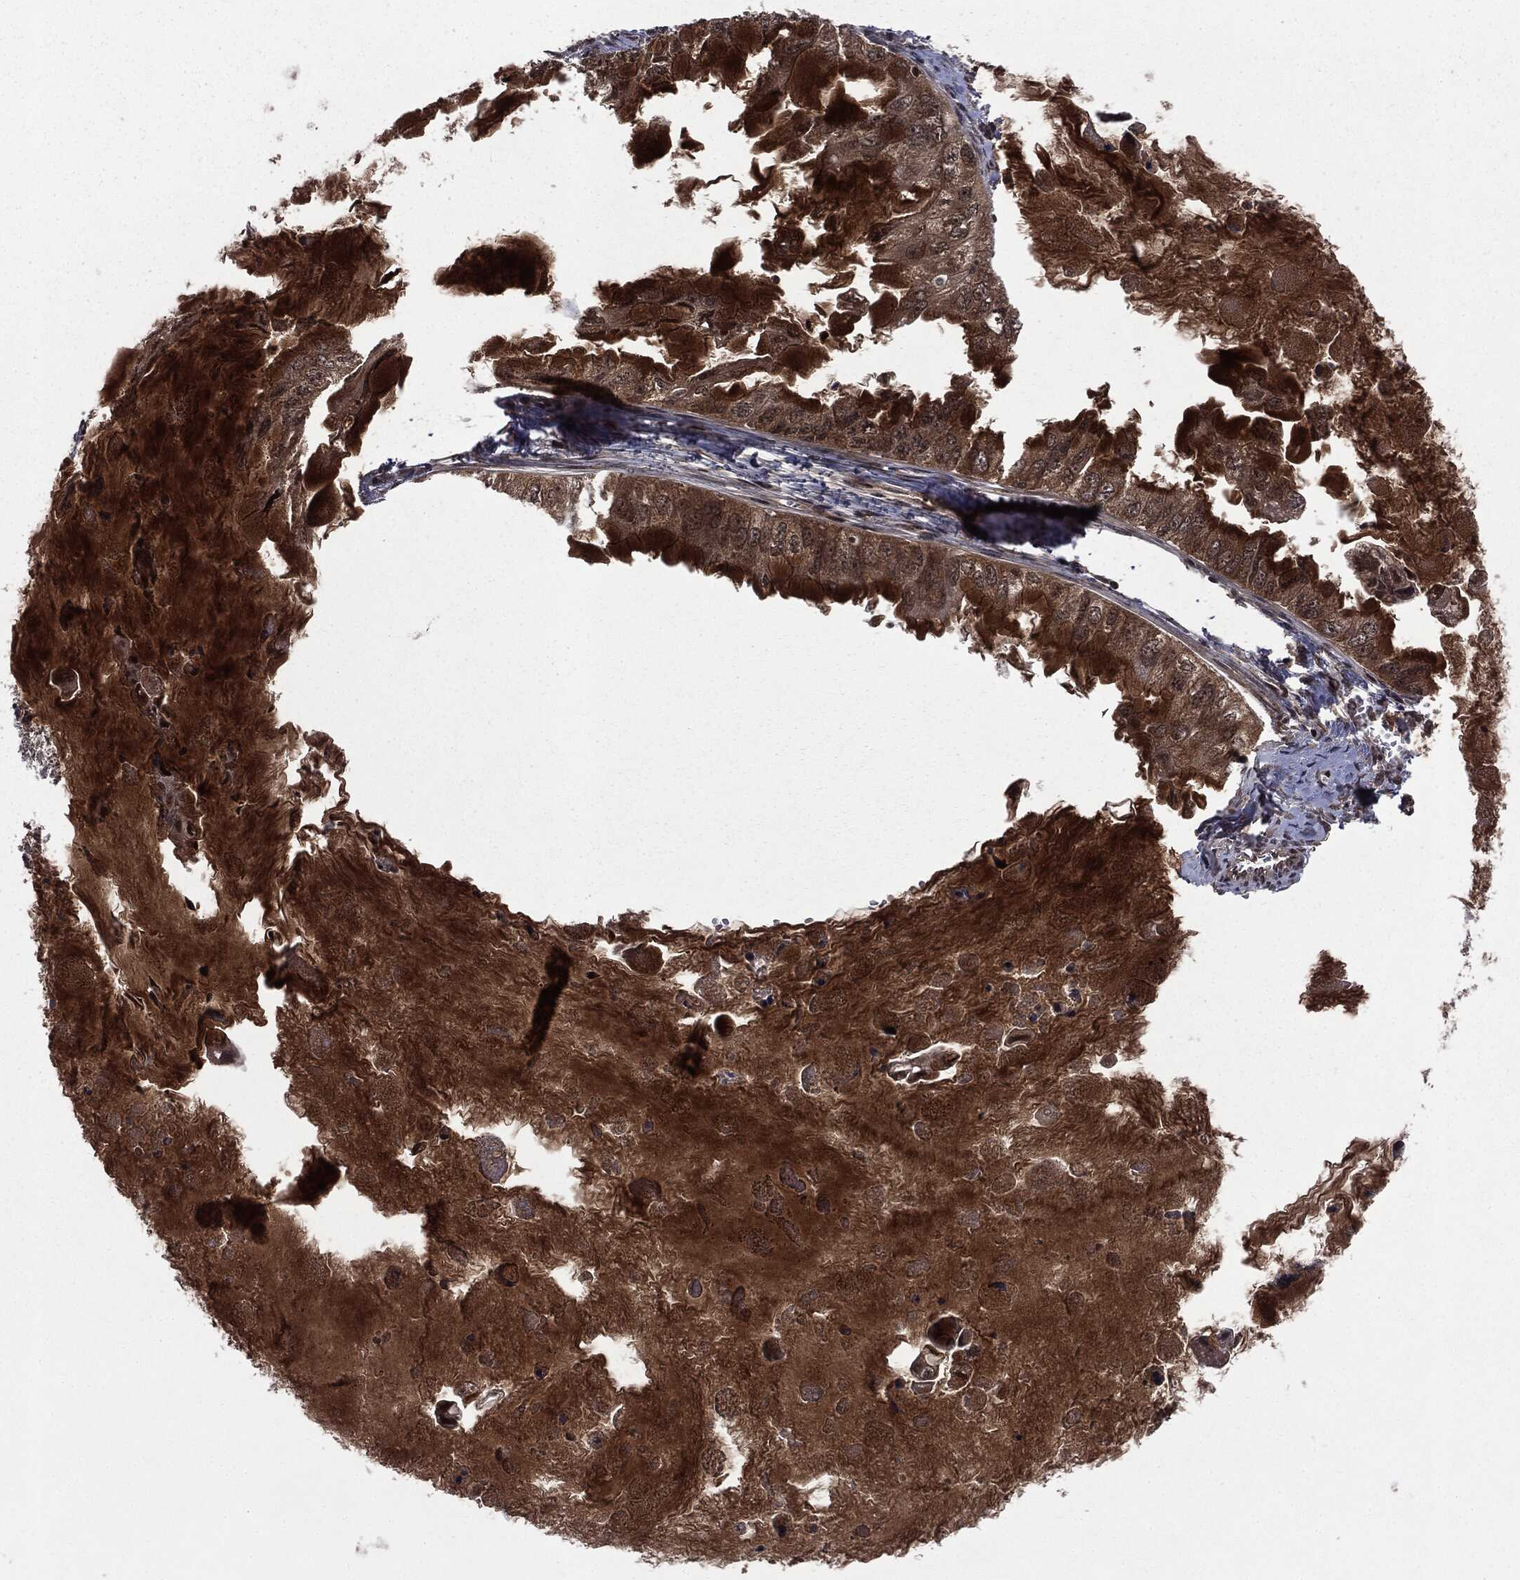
{"staining": {"intensity": "strong", "quantity": ">75%", "location": "cytoplasmic/membranous"}, "tissue": "ovarian cancer", "cell_type": "Tumor cells", "image_type": "cancer", "snomed": [{"axis": "morphology", "description": "Cystadenocarcinoma, mucinous, NOS"}, {"axis": "topography", "description": "Ovary"}], "caption": "Protein expression analysis of human mucinous cystadenocarcinoma (ovarian) reveals strong cytoplasmic/membranous expression in approximately >75% of tumor cells. (Stains: DAB in brown, nuclei in blue, Microscopy: brightfield microscopy at high magnification).", "gene": "STAU2", "patient": {"sex": "female", "age": 72}}